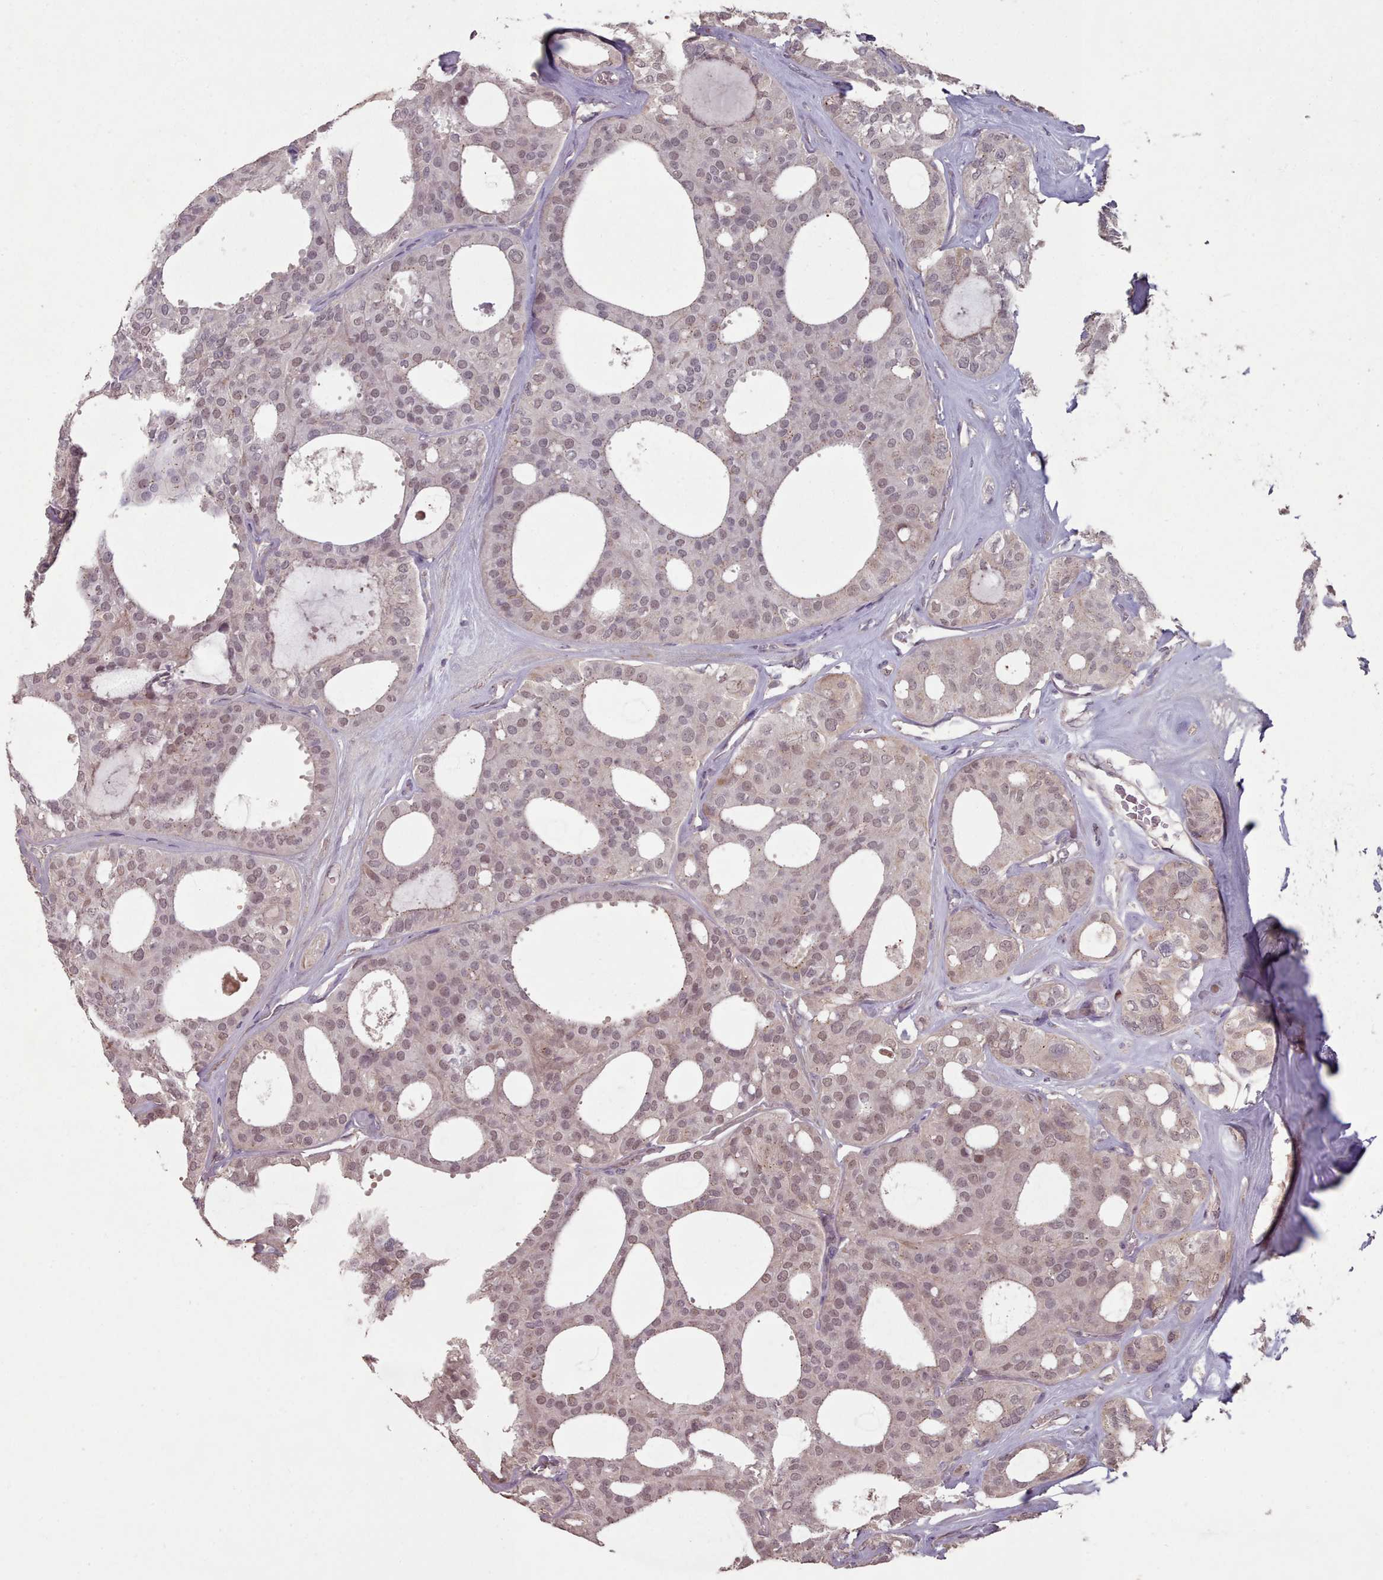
{"staining": {"intensity": "weak", "quantity": "25%-75%", "location": "nuclear"}, "tissue": "thyroid cancer", "cell_type": "Tumor cells", "image_type": "cancer", "snomed": [{"axis": "morphology", "description": "Follicular adenoma carcinoma, NOS"}, {"axis": "topography", "description": "Thyroid gland"}], "caption": "Immunohistochemistry photomicrograph of neoplastic tissue: human thyroid cancer (follicular adenoma carcinoma) stained using immunohistochemistry (IHC) demonstrates low levels of weak protein expression localized specifically in the nuclear of tumor cells, appearing as a nuclear brown color.", "gene": "ERCC6L", "patient": {"sex": "male", "age": 75}}